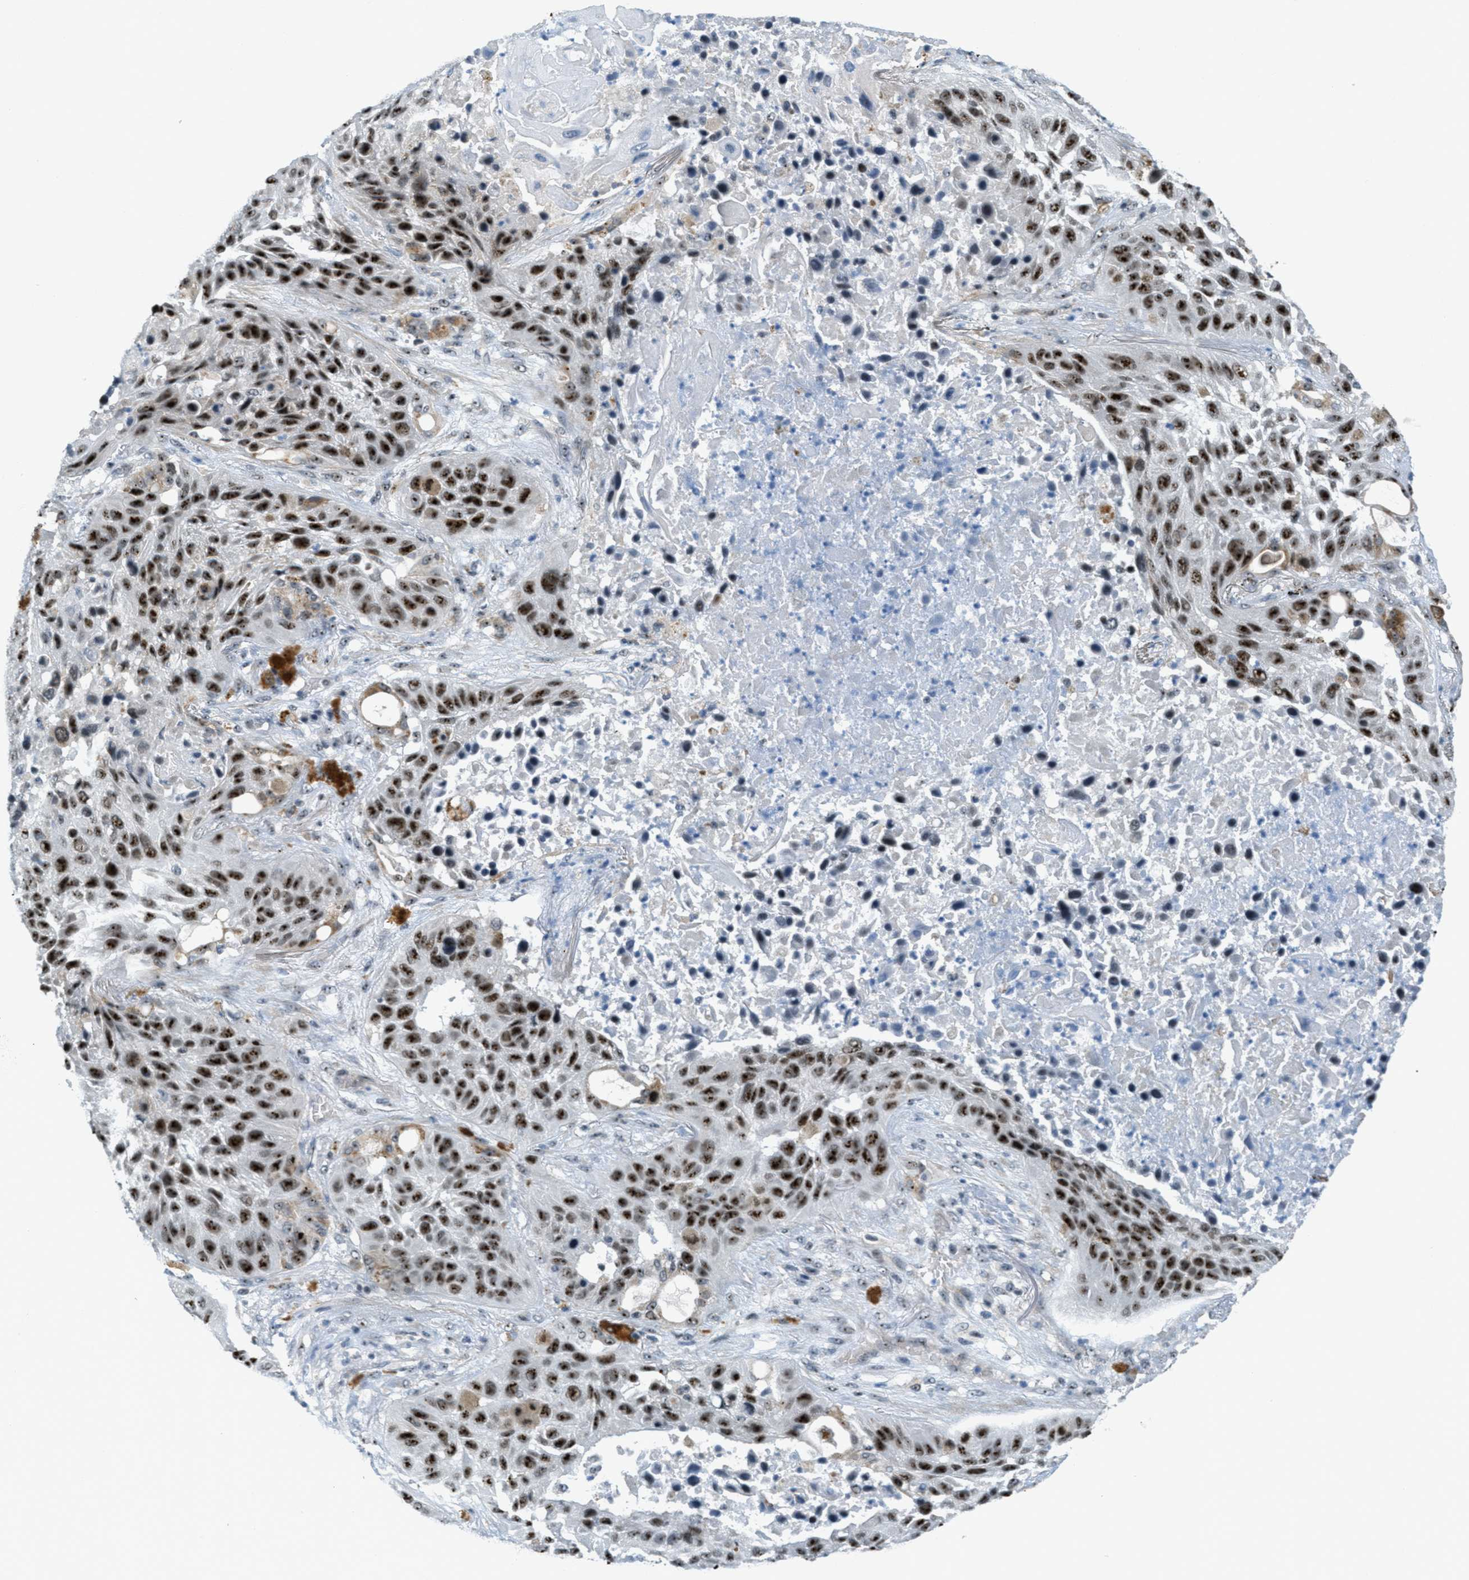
{"staining": {"intensity": "strong", "quantity": ">75%", "location": "nuclear"}, "tissue": "lung cancer", "cell_type": "Tumor cells", "image_type": "cancer", "snomed": [{"axis": "morphology", "description": "Squamous cell carcinoma, NOS"}, {"axis": "topography", "description": "Lung"}], "caption": "A high amount of strong nuclear staining is appreciated in about >75% of tumor cells in lung cancer (squamous cell carcinoma) tissue. (DAB IHC with brightfield microscopy, high magnification).", "gene": "DDX47", "patient": {"sex": "male", "age": 57}}